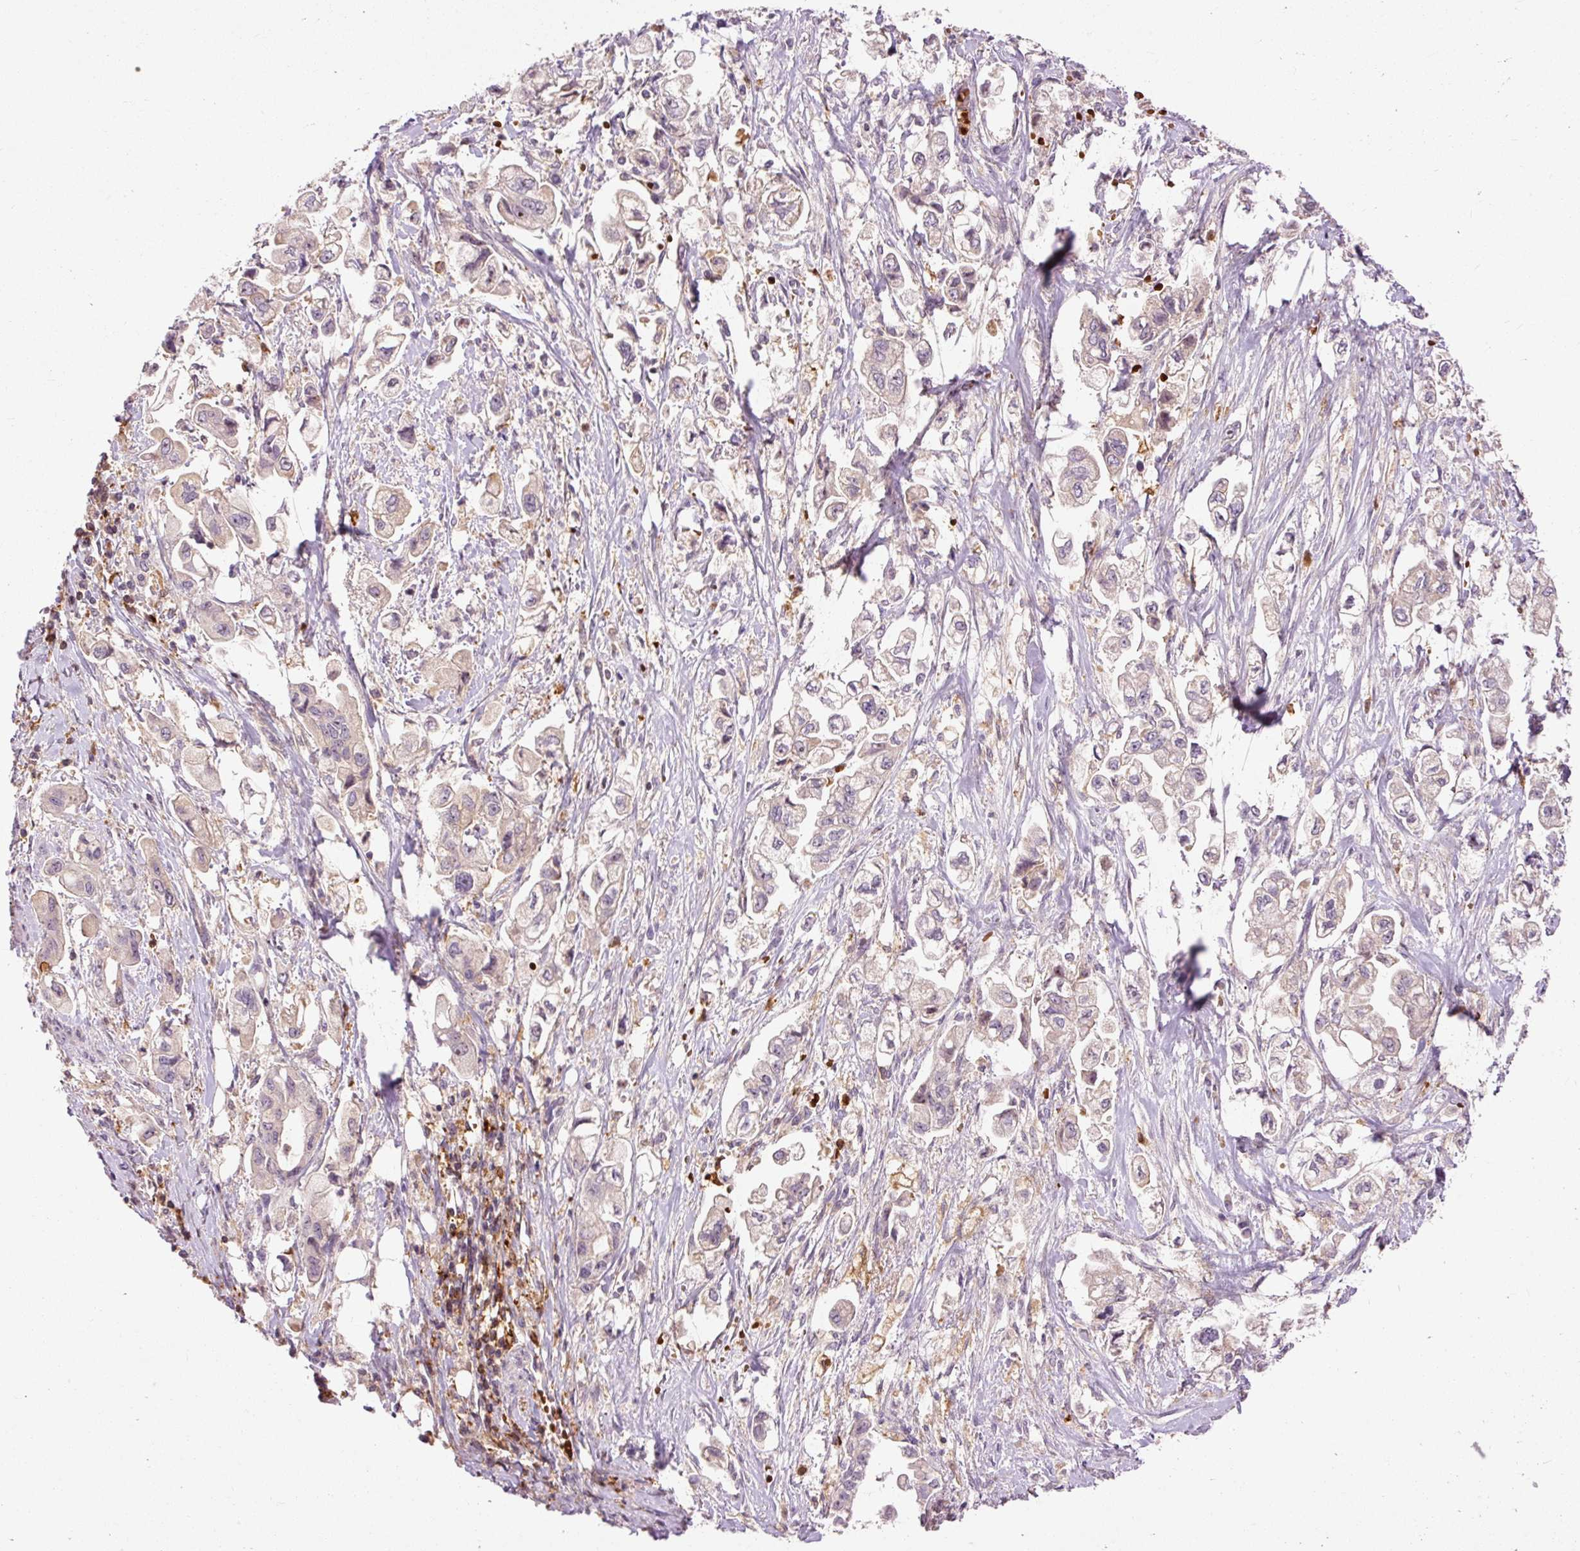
{"staining": {"intensity": "negative", "quantity": "none", "location": "none"}, "tissue": "stomach cancer", "cell_type": "Tumor cells", "image_type": "cancer", "snomed": [{"axis": "morphology", "description": "Adenocarcinoma, NOS"}, {"axis": "topography", "description": "Stomach"}], "caption": "This is an IHC micrograph of human stomach cancer. There is no staining in tumor cells.", "gene": "CEBPZ", "patient": {"sex": "male", "age": 62}}